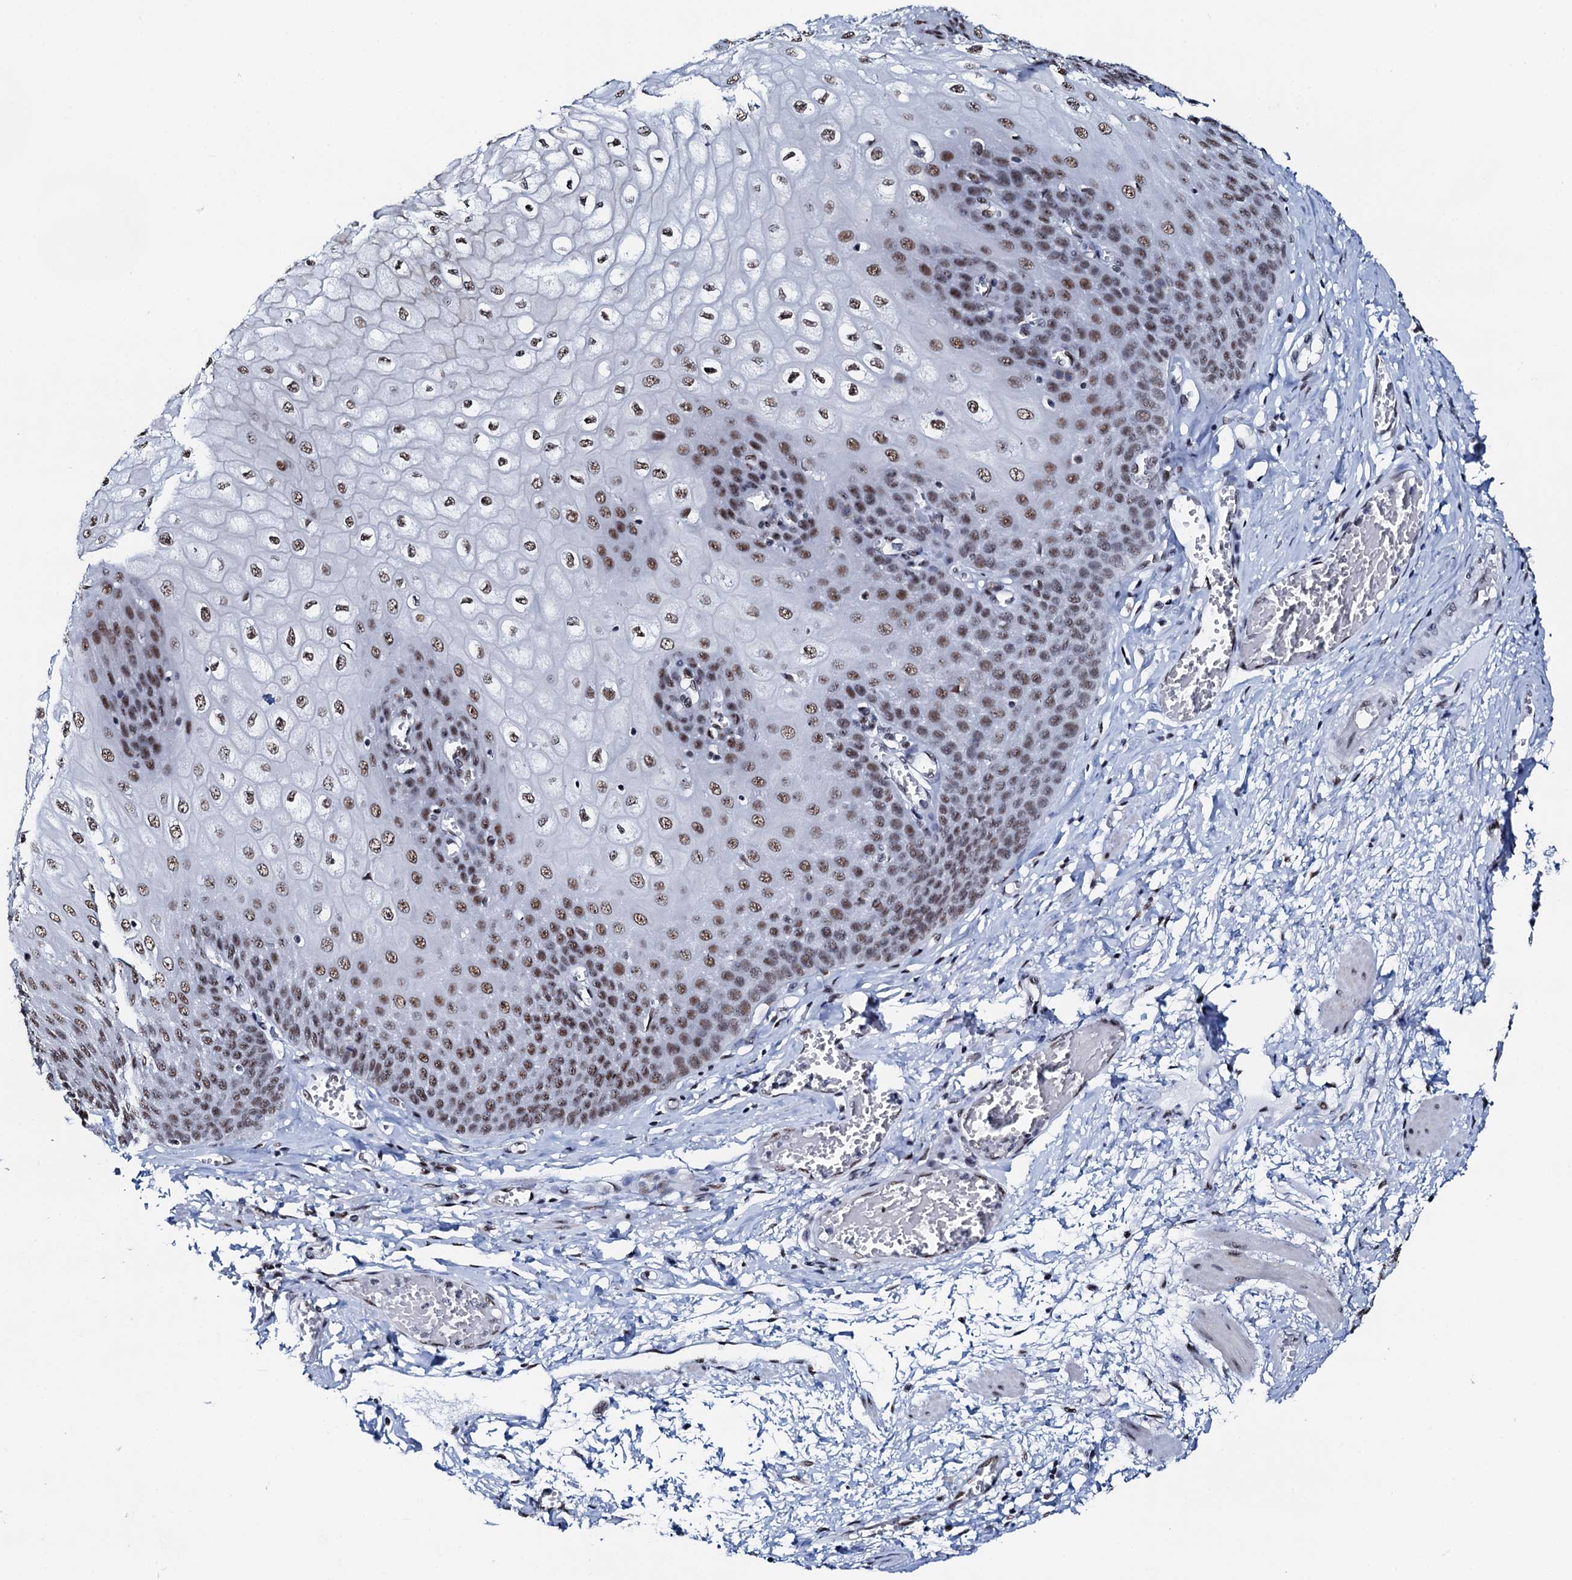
{"staining": {"intensity": "moderate", "quantity": ">75%", "location": "nuclear"}, "tissue": "esophagus", "cell_type": "Squamous epithelial cells", "image_type": "normal", "snomed": [{"axis": "morphology", "description": "Normal tissue, NOS"}, {"axis": "topography", "description": "Esophagus"}], "caption": "Immunohistochemistry (DAB) staining of normal esophagus demonstrates moderate nuclear protein expression in about >75% of squamous epithelial cells. (DAB (3,3'-diaminobenzidine) = brown stain, brightfield microscopy at high magnification).", "gene": "NKAPD1", "patient": {"sex": "male", "age": 60}}